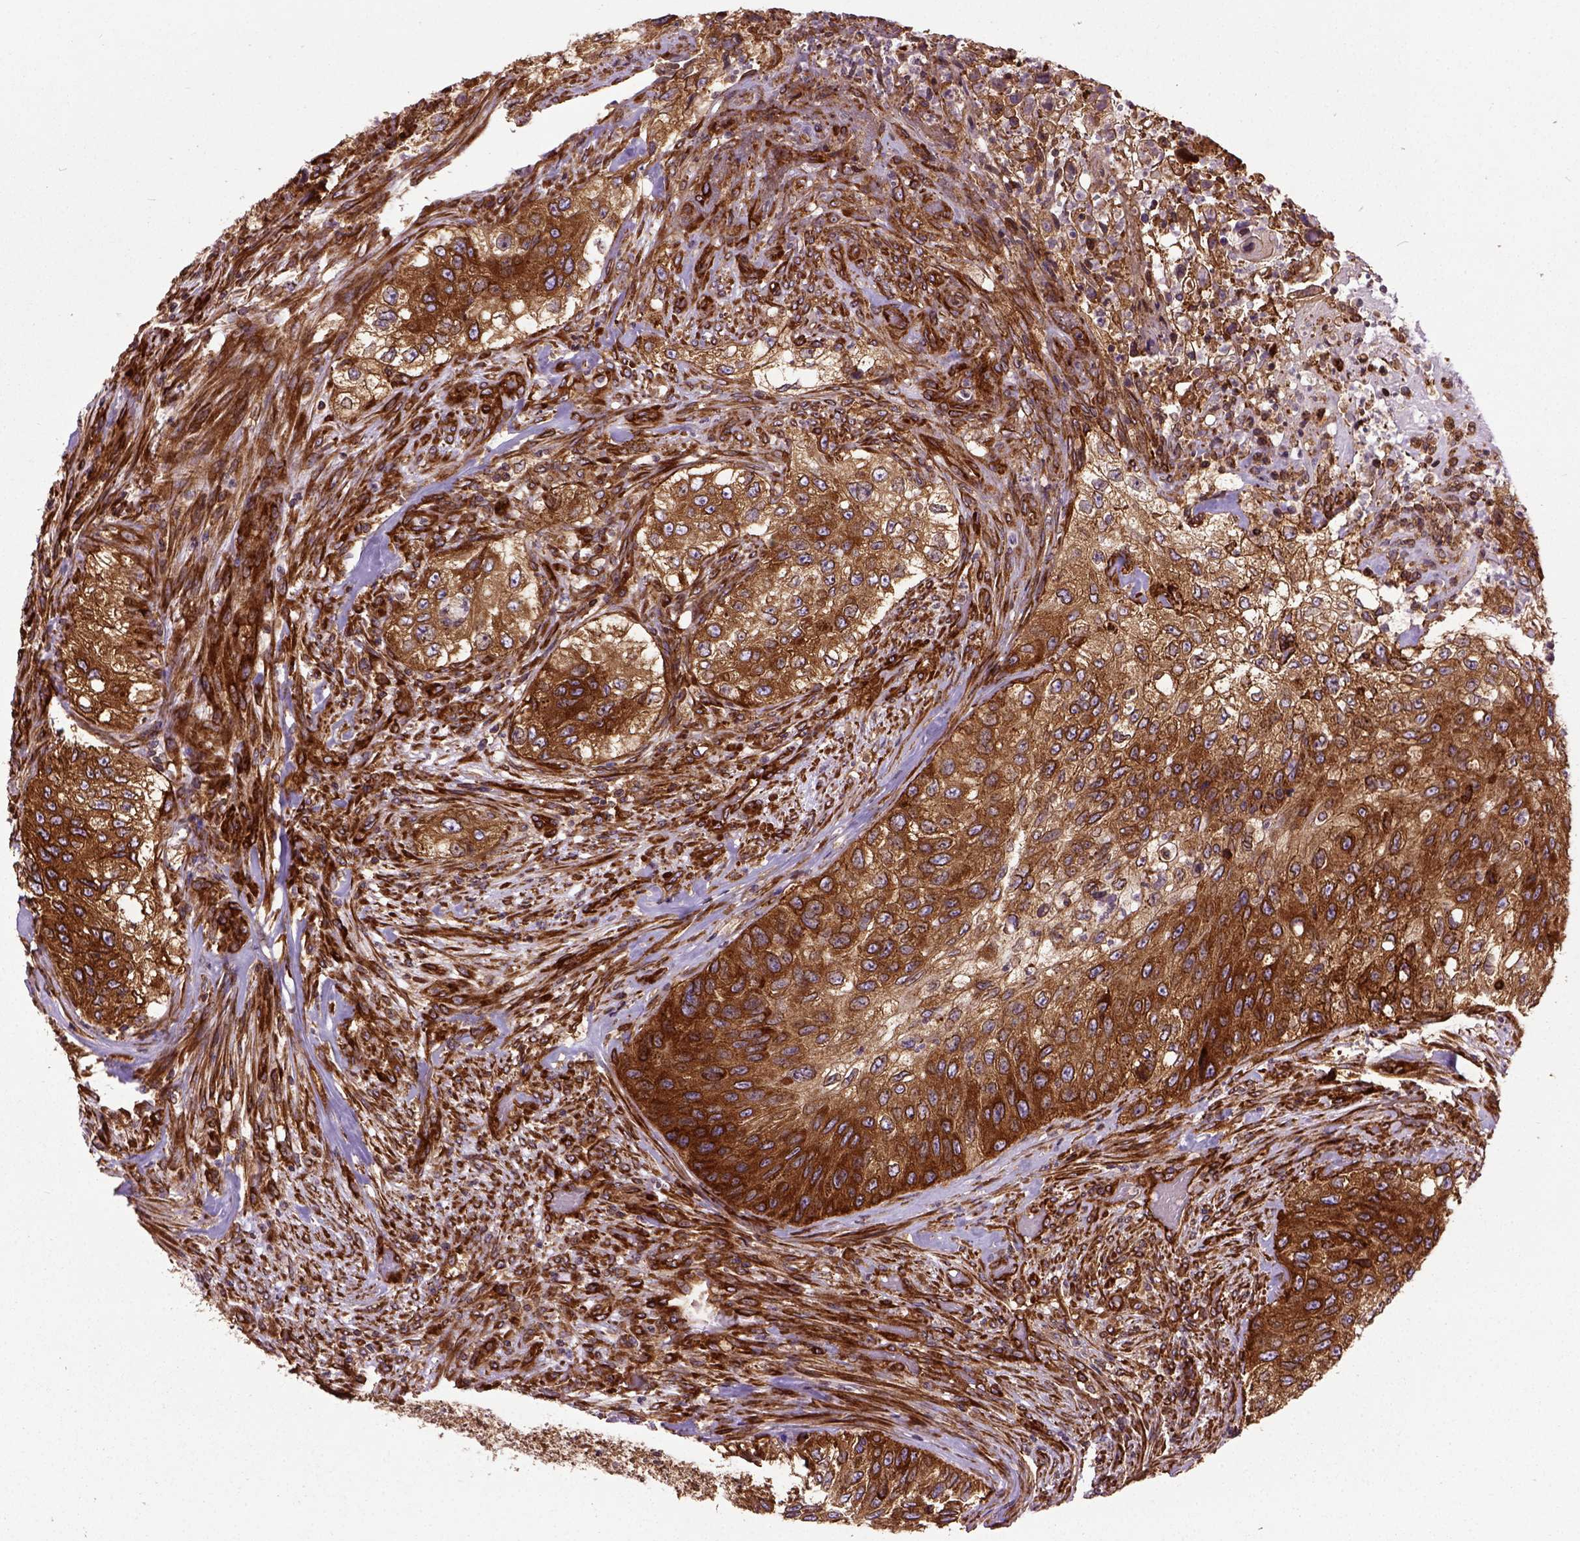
{"staining": {"intensity": "strong", "quantity": ">75%", "location": "cytoplasmic/membranous"}, "tissue": "urothelial cancer", "cell_type": "Tumor cells", "image_type": "cancer", "snomed": [{"axis": "morphology", "description": "Urothelial carcinoma, High grade"}, {"axis": "topography", "description": "Urinary bladder"}], "caption": "Approximately >75% of tumor cells in human high-grade urothelial carcinoma reveal strong cytoplasmic/membranous protein staining as visualized by brown immunohistochemical staining.", "gene": "CAPRIN1", "patient": {"sex": "female", "age": 60}}